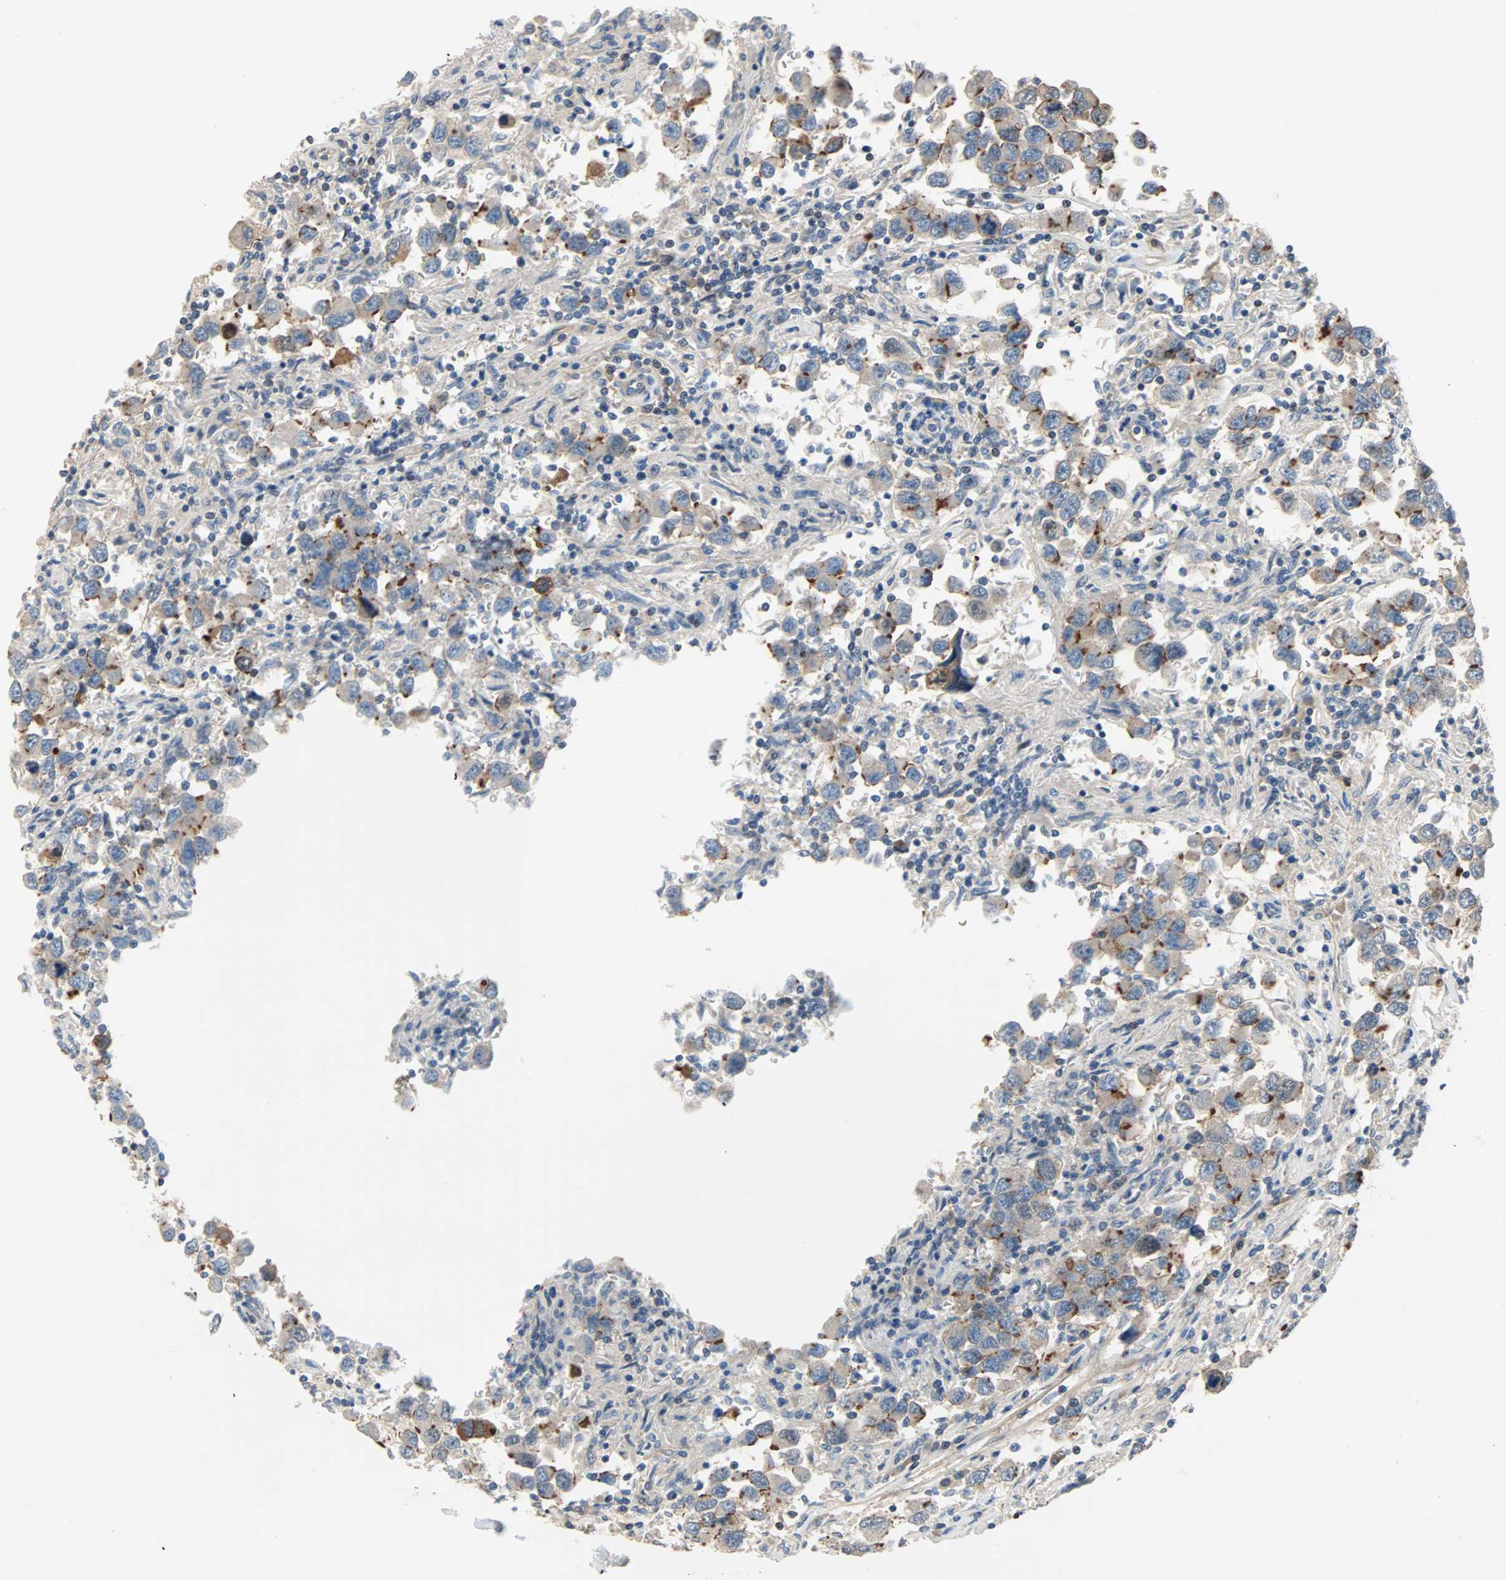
{"staining": {"intensity": "strong", "quantity": "25%-75%", "location": "cytoplasmic/membranous"}, "tissue": "testis cancer", "cell_type": "Tumor cells", "image_type": "cancer", "snomed": [{"axis": "morphology", "description": "Carcinoma, Embryonal, NOS"}, {"axis": "topography", "description": "Testis"}], "caption": "IHC histopathology image of neoplastic tissue: testis cancer (embryonal carcinoma) stained using immunohistochemistry (IHC) exhibits high levels of strong protein expression localized specifically in the cytoplasmic/membranous of tumor cells, appearing as a cytoplasmic/membranous brown color.", "gene": "TNFRSF12A", "patient": {"sex": "male", "age": 21}}